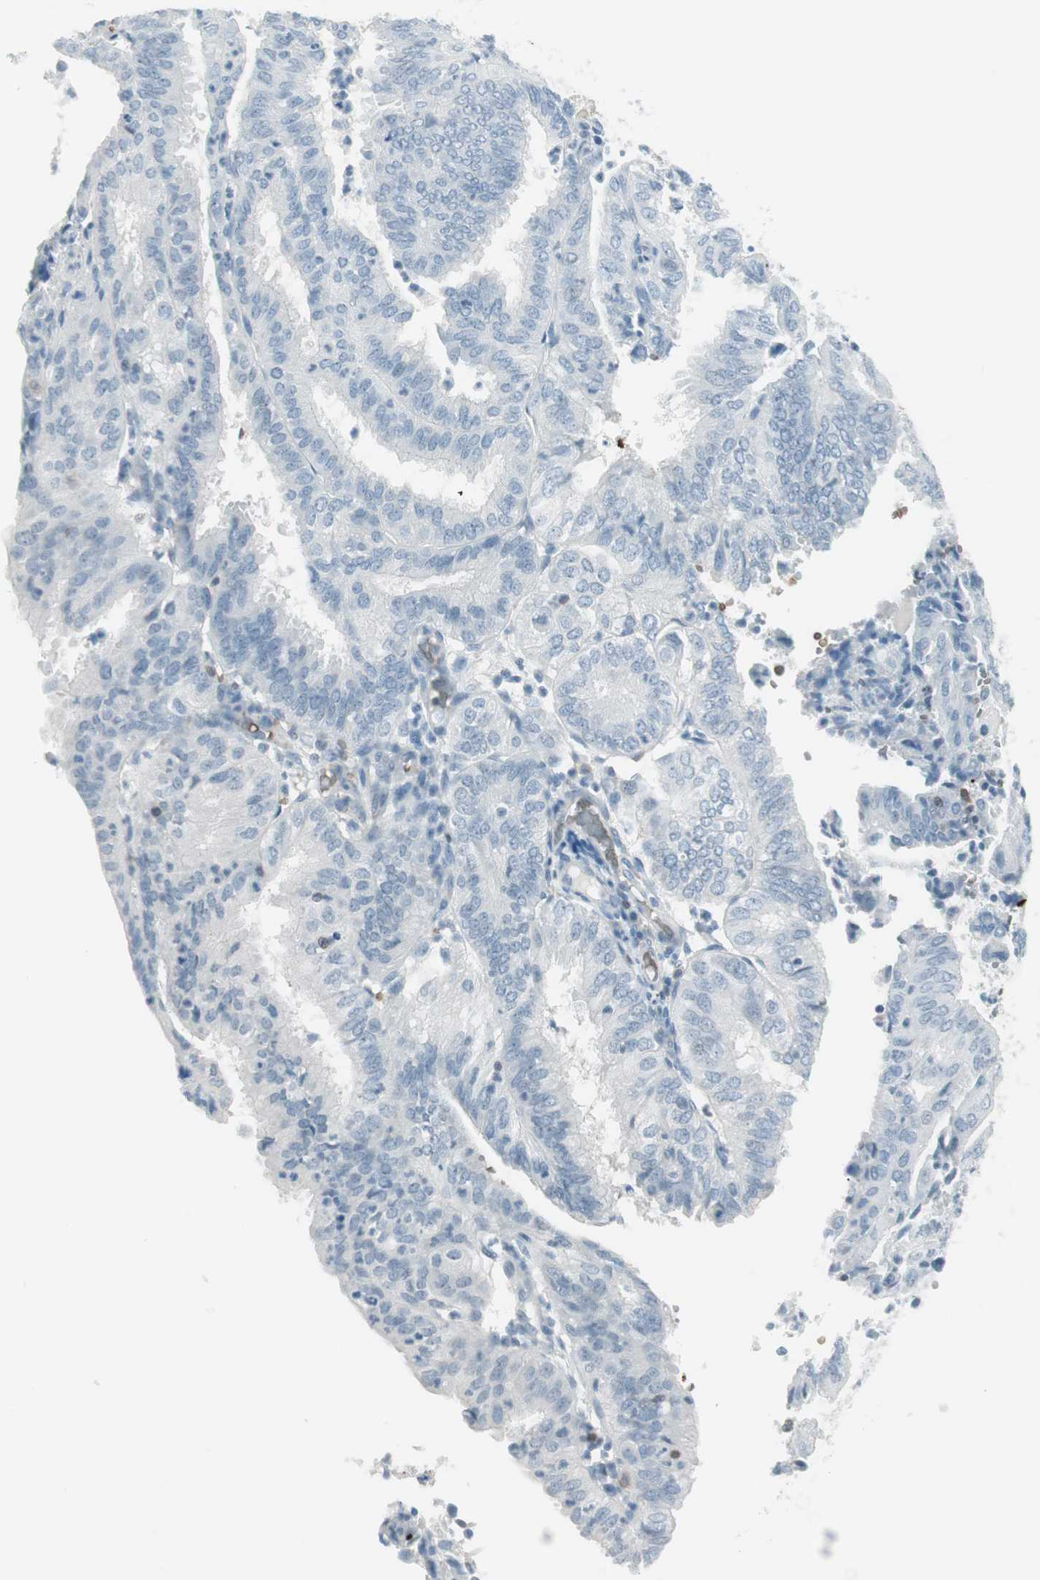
{"staining": {"intensity": "negative", "quantity": "none", "location": "none"}, "tissue": "endometrial cancer", "cell_type": "Tumor cells", "image_type": "cancer", "snomed": [{"axis": "morphology", "description": "Adenocarcinoma, NOS"}, {"axis": "topography", "description": "Uterus"}], "caption": "Immunohistochemistry micrograph of neoplastic tissue: human endometrial adenocarcinoma stained with DAB displays no significant protein expression in tumor cells.", "gene": "MAP4K1", "patient": {"sex": "female", "age": 60}}